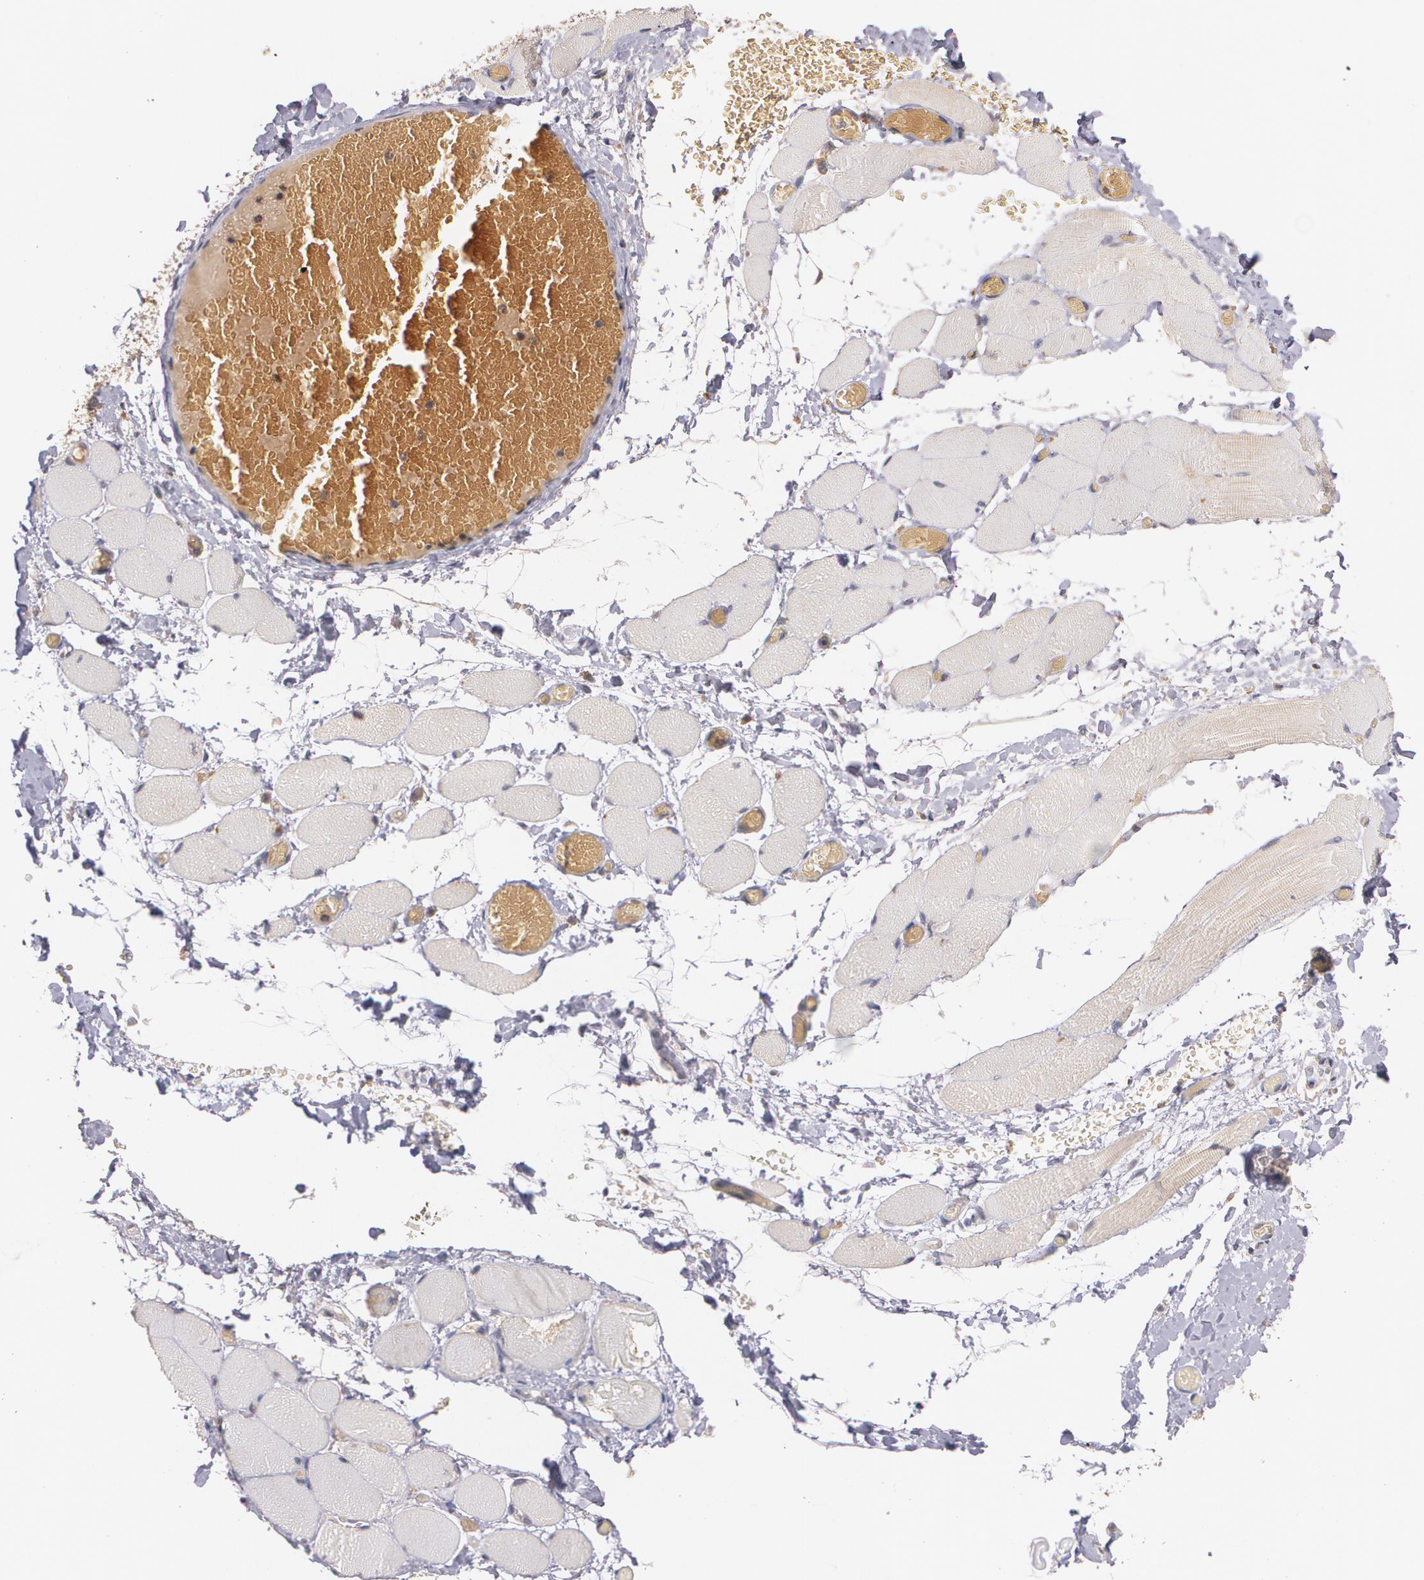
{"staining": {"intensity": "negative", "quantity": "none", "location": "none"}, "tissue": "skeletal muscle", "cell_type": "Myocytes", "image_type": "normal", "snomed": [{"axis": "morphology", "description": "Normal tissue, NOS"}, {"axis": "topography", "description": "Skeletal muscle"}, {"axis": "topography", "description": "Soft tissue"}], "caption": "Myocytes are negative for protein expression in benign human skeletal muscle. The staining was performed using DAB to visualize the protein expression in brown, while the nuclei were stained in blue with hematoxylin (Magnification: 20x).", "gene": "IFNGR2", "patient": {"sex": "female", "age": 58}}